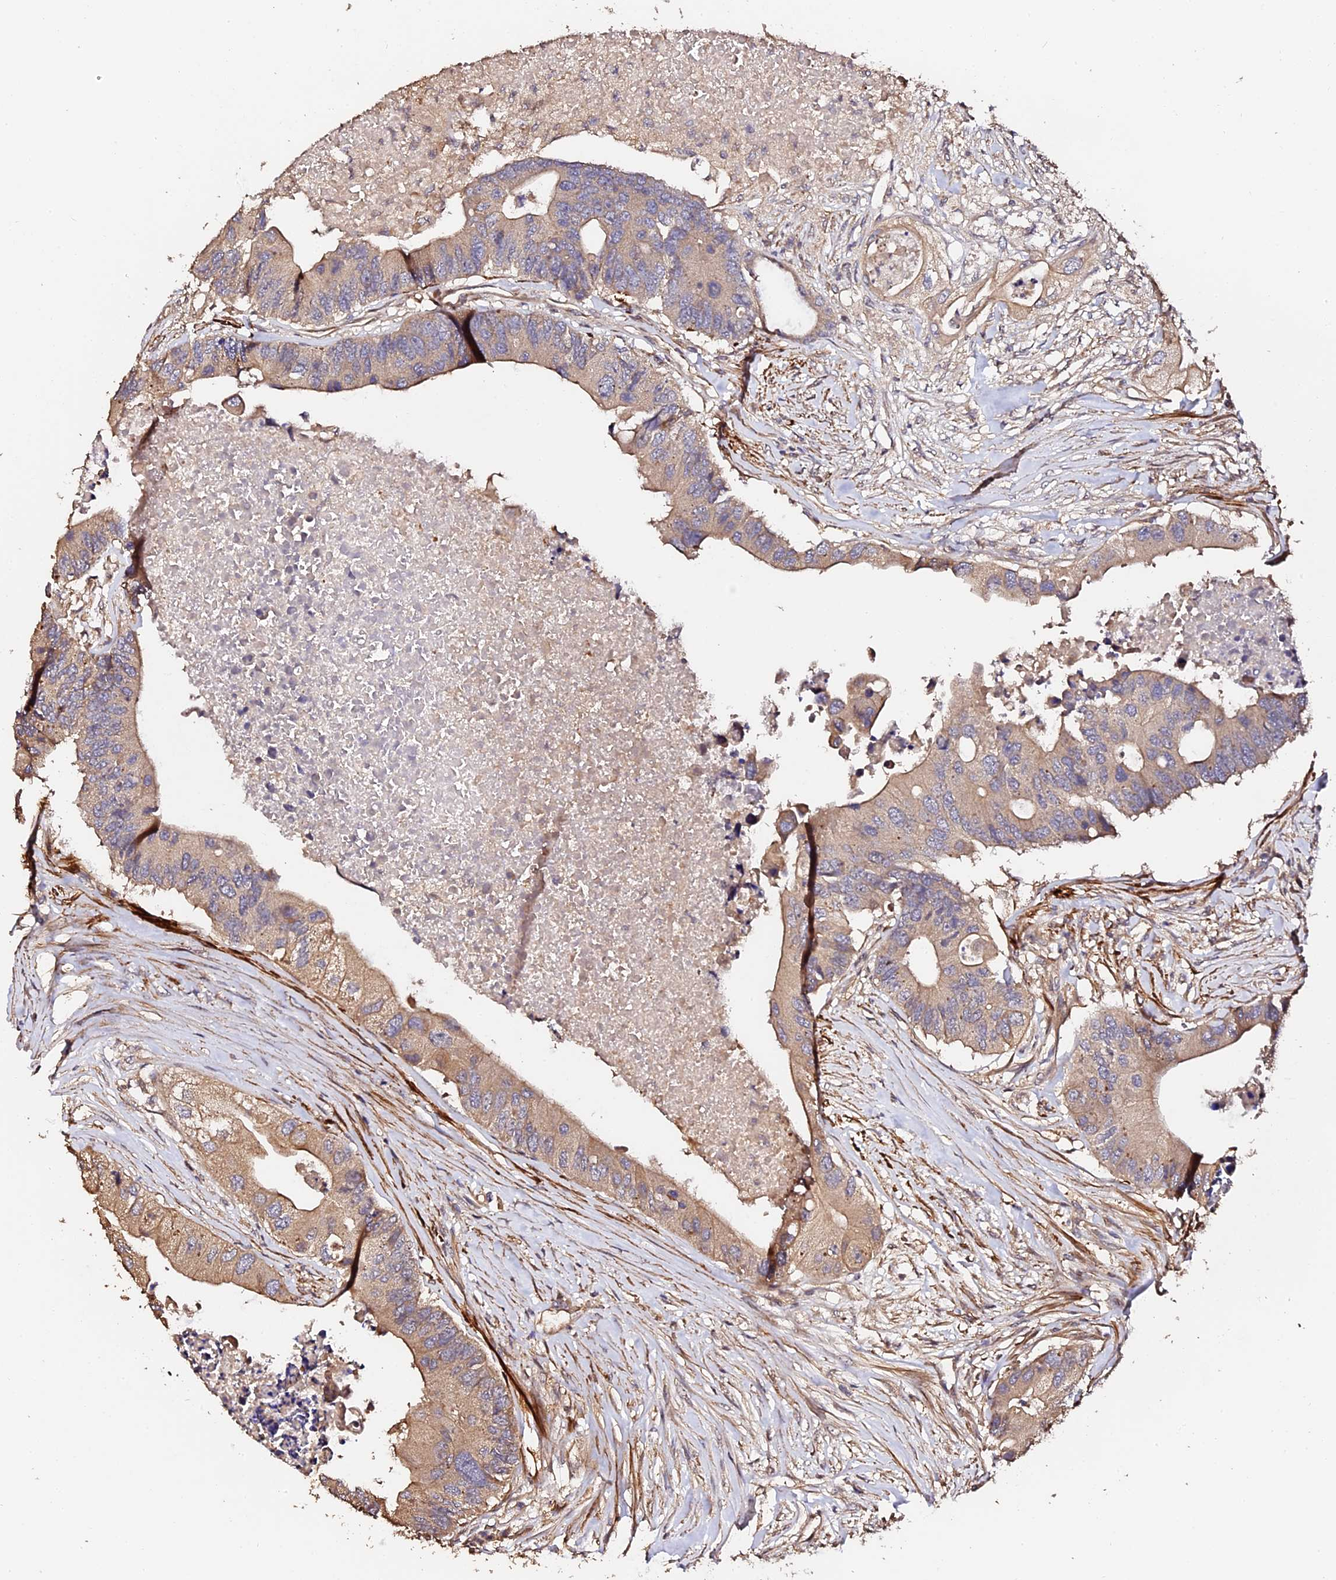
{"staining": {"intensity": "weak", "quantity": ">75%", "location": "cytoplasmic/membranous"}, "tissue": "colorectal cancer", "cell_type": "Tumor cells", "image_type": "cancer", "snomed": [{"axis": "morphology", "description": "Adenocarcinoma, NOS"}, {"axis": "topography", "description": "Colon"}], "caption": "Protein staining of colorectal cancer (adenocarcinoma) tissue demonstrates weak cytoplasmic/membranous expression in about >75% of tumor cells.", "gene": "TDO2", "patient": {"sex": "male", "age": 71}}